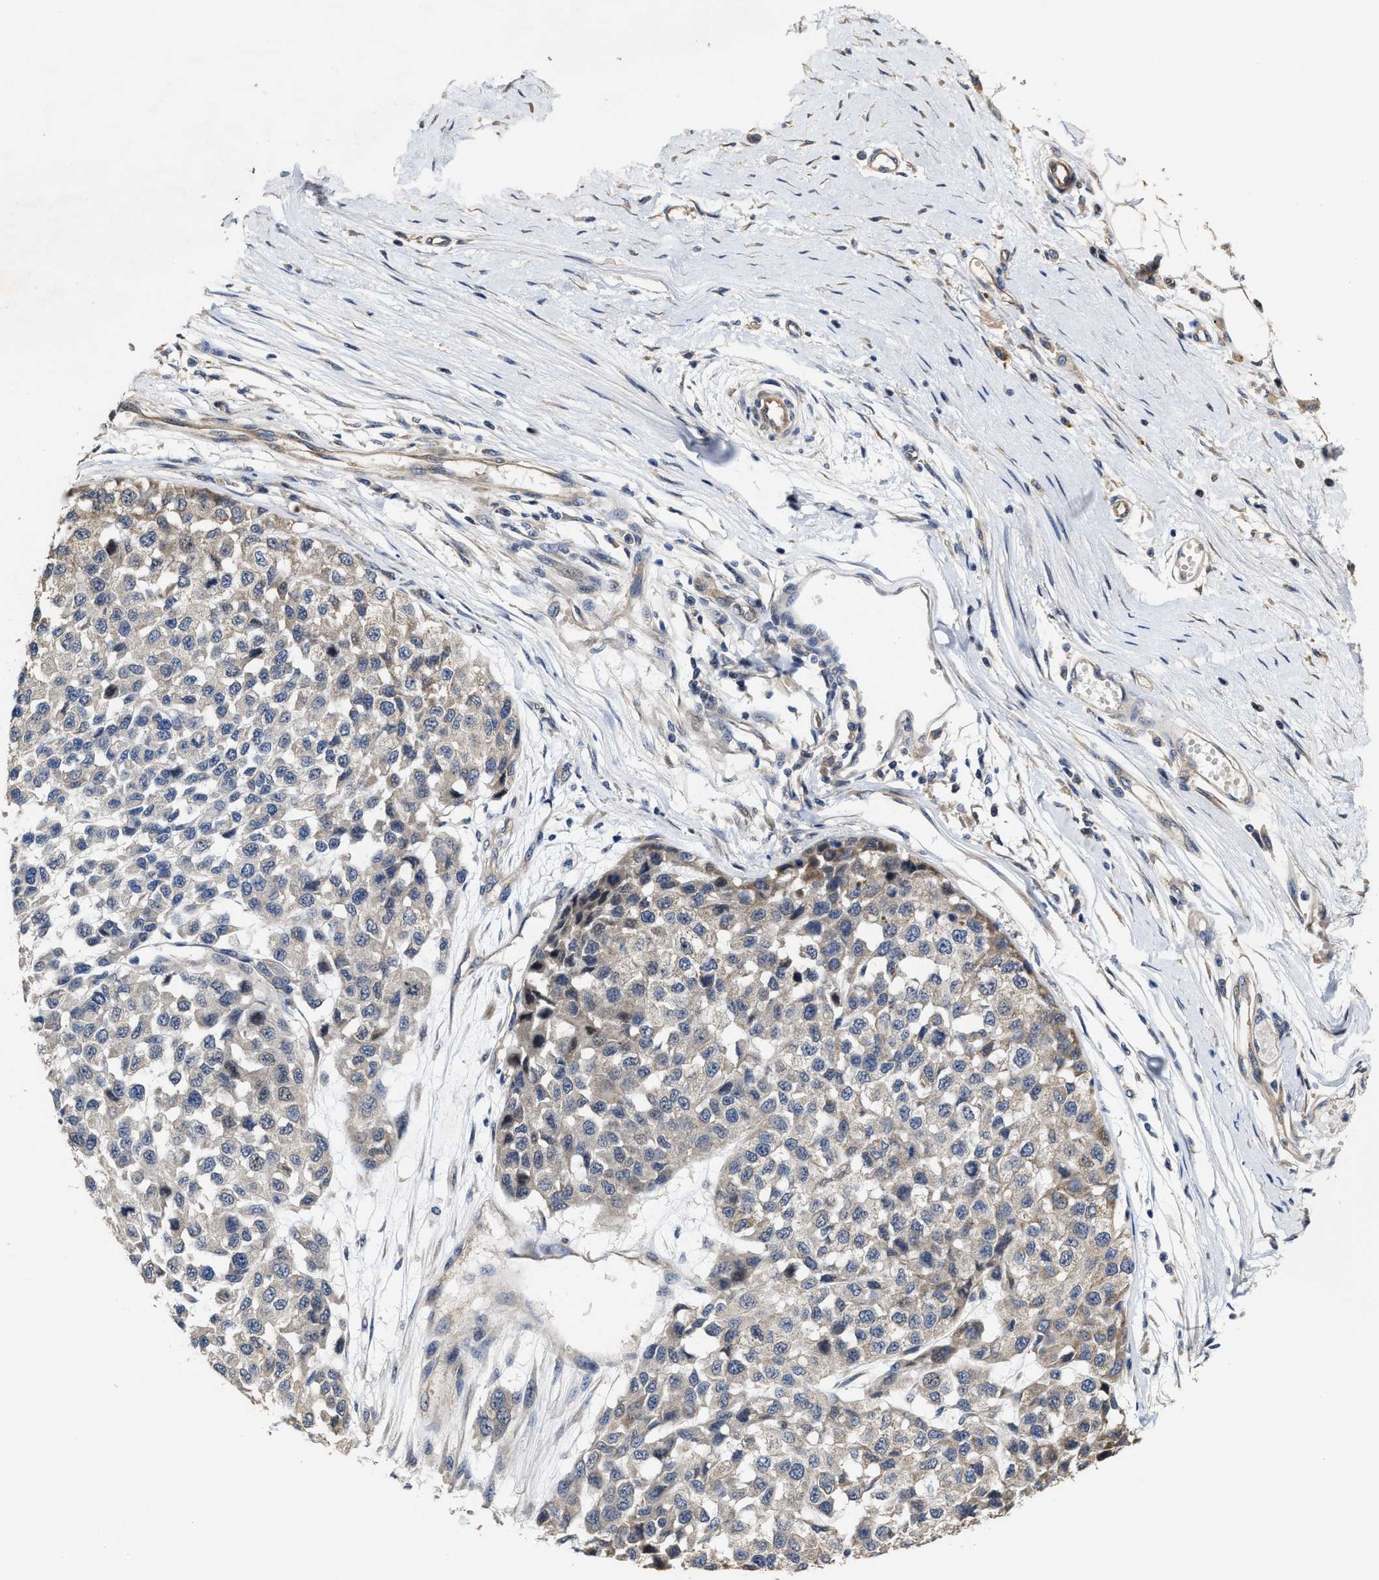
{"staining": {"intensity": "weak", "quantity": "25%-75%", "location": "cytoplasmic/membranous"}, "tissue": "melanoma", "cell_type": "Tumor cells", "image_type": "cancer", "snomed": [{"axis": "morphology", "description": "Malignant melanoma, NOS"}, {"axis": "topography", "description": "Skin"}], "caption": "Human malignant melanoma stained for a protein (brown) exhibits weak cytoplasmic/membranous positive positivity in about 25%-75% of tumor cells.", "gene": "TRAF6", "patient": {"sex": "male", "age": 62}}